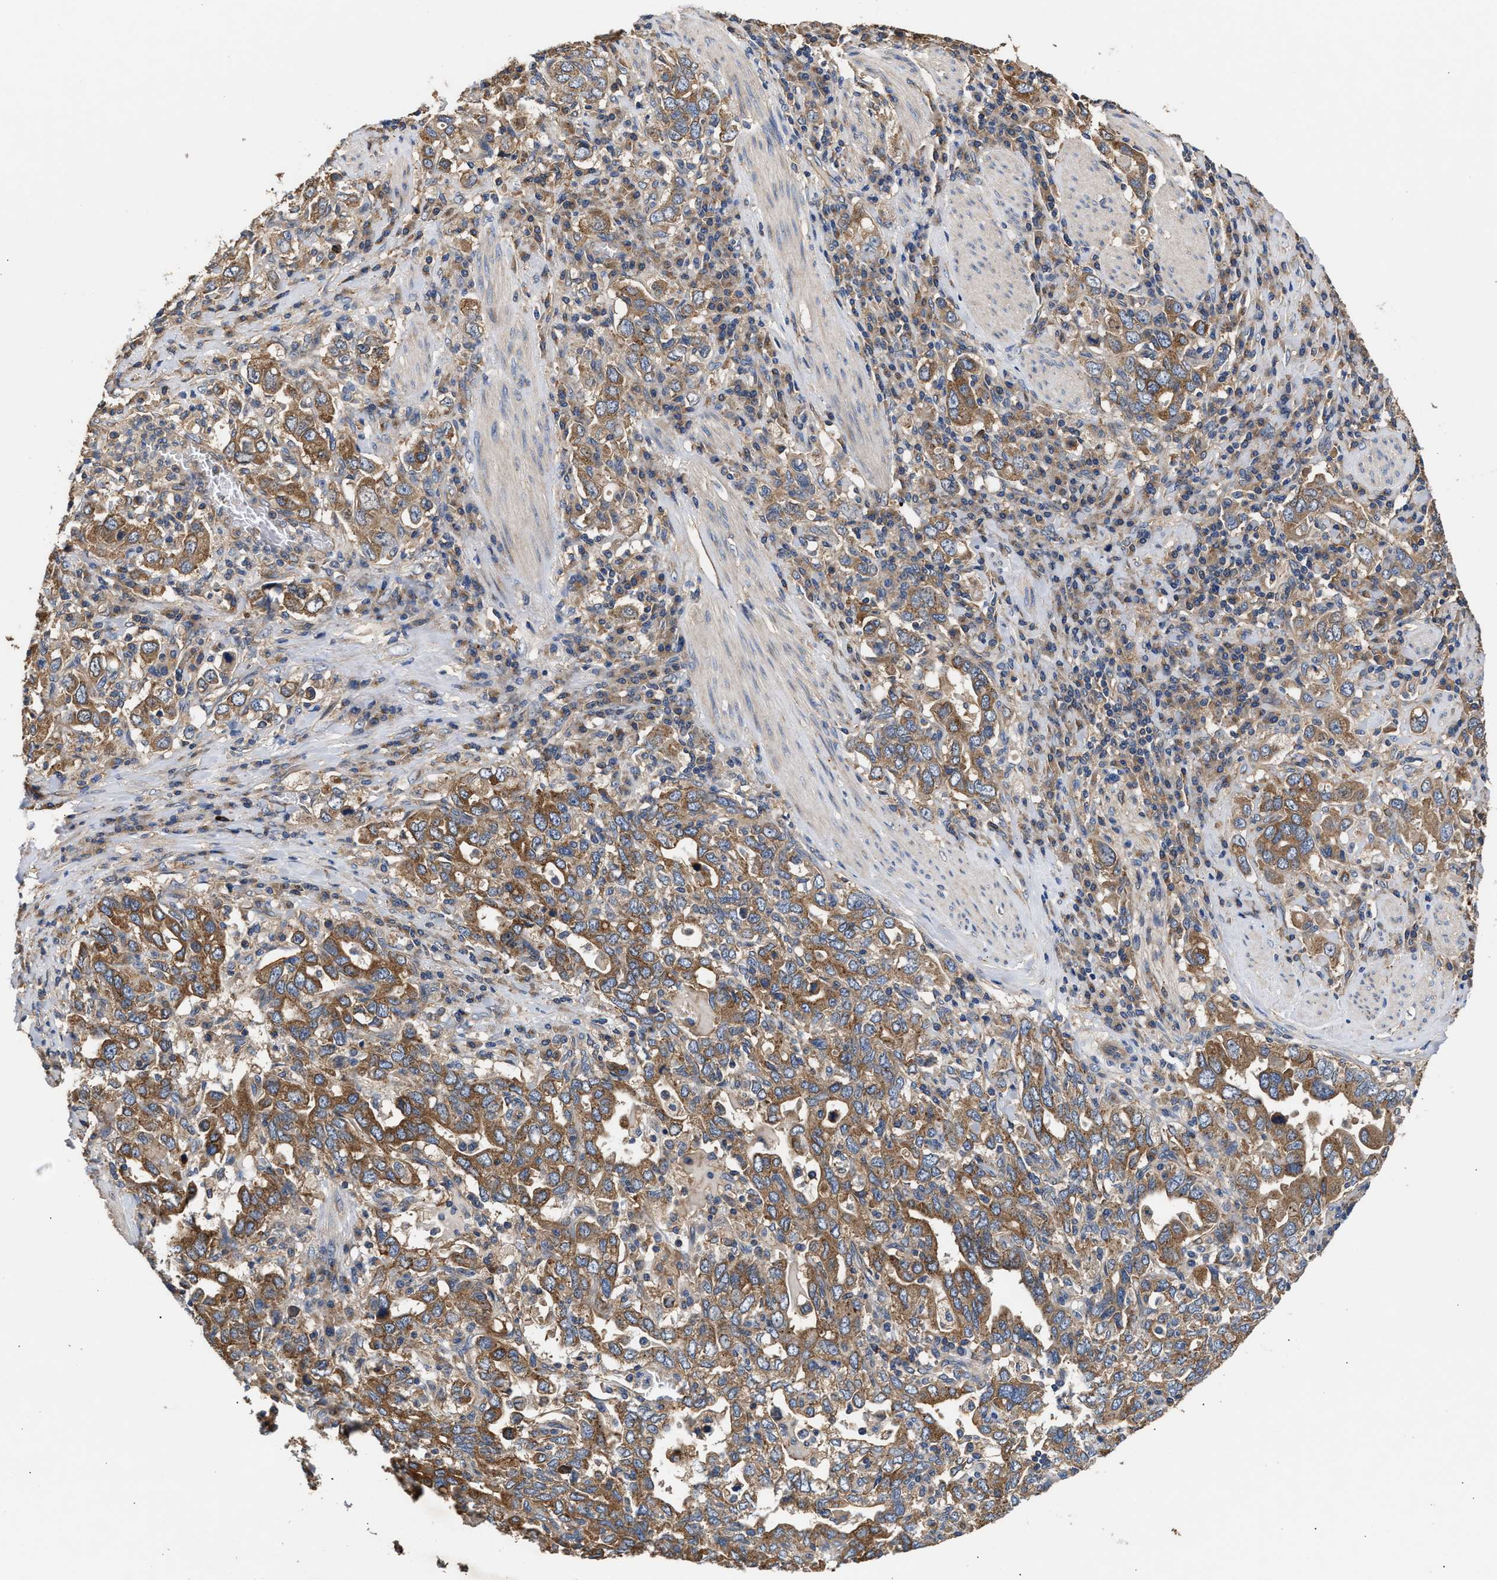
{"staining": {"intensity": "moderate", "quantity": ">75%", "location": "cytoplasmic/membranous"}, "tissue": "stomach cancer", "cell_type": "Tumor cells", "image_type": "cancer", "snomed": [{"axis": "morphology", "description": "Adenocarcinoma, NOS"}, {"axis": "topography", "description": "Stomach, upper"}], "caption": "Immunohistochemistry (IHC) (DAB) staining of stomach cancer (adenocarcinoma) reveals moderate cytoplasmic/membranous protein staining in approximately >75% of tumor cells. (DAB (3,3'-diaminobenzidine) IHC with brightfield microscopy, high magnification).", "gene": "KLB", "patient": {"sex": "male", "age": 62}}